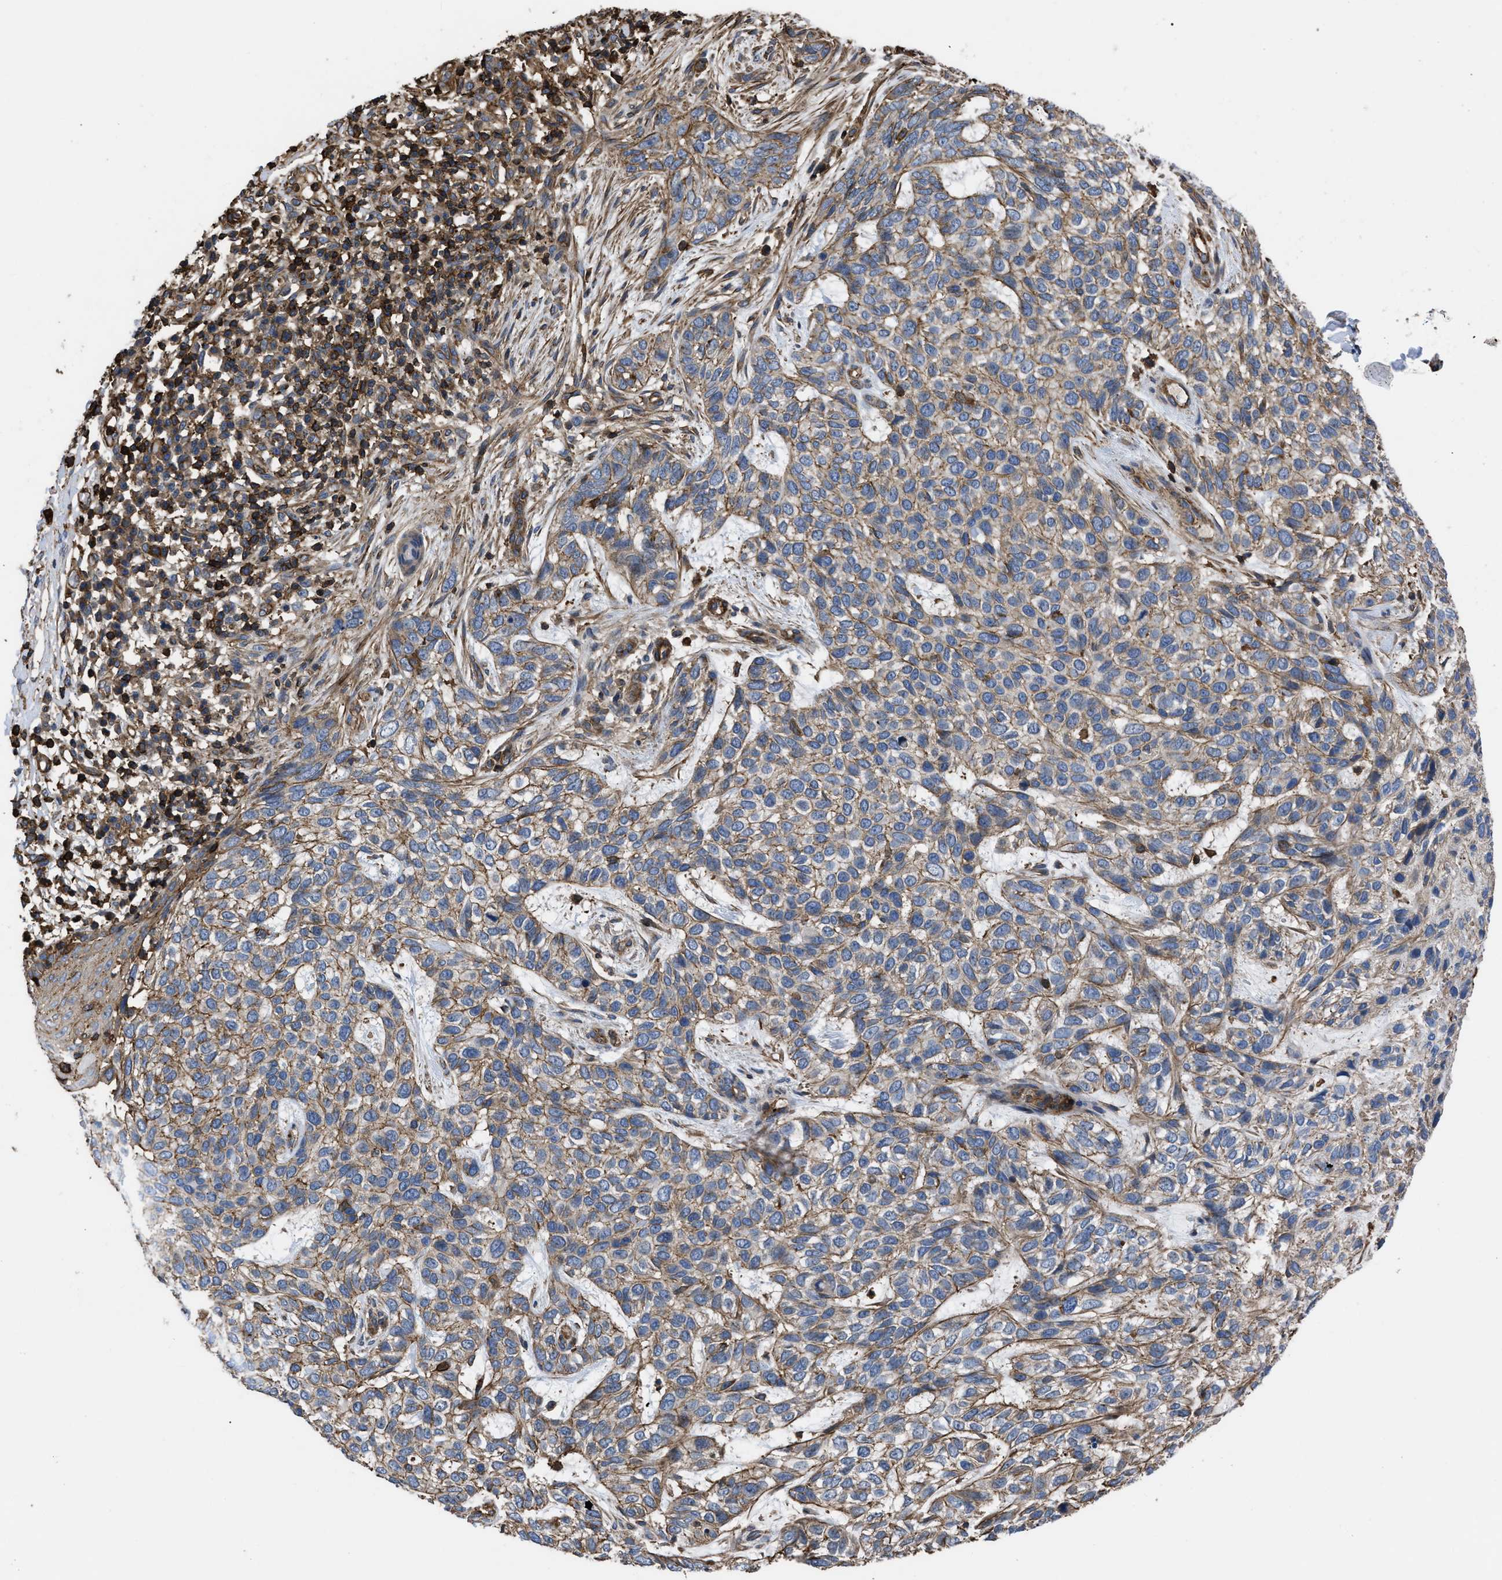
{"staining": {"intensity": "weak", "quantity": ">75%", "location": "cytoplasmic/membranous"}, "tissue": "skin cancer", "cell_type": "Tumor cells", "image_type": "cancer", "snomed": [{"axis": "morphology", "description": "Normal tissue, NOS"}, {"axis": "morphology", "description": "Basal cell carcinoma"}, {"axis": "topography", "description": "Skin"}], "caption": "Weak cytoplasmic/membranous protein expression is appreciated in about >75% of tumor cells in skin basal cell carcinoma.", "gene": "SCUBE2", "patient": {"sex": "male", "age": 79}}